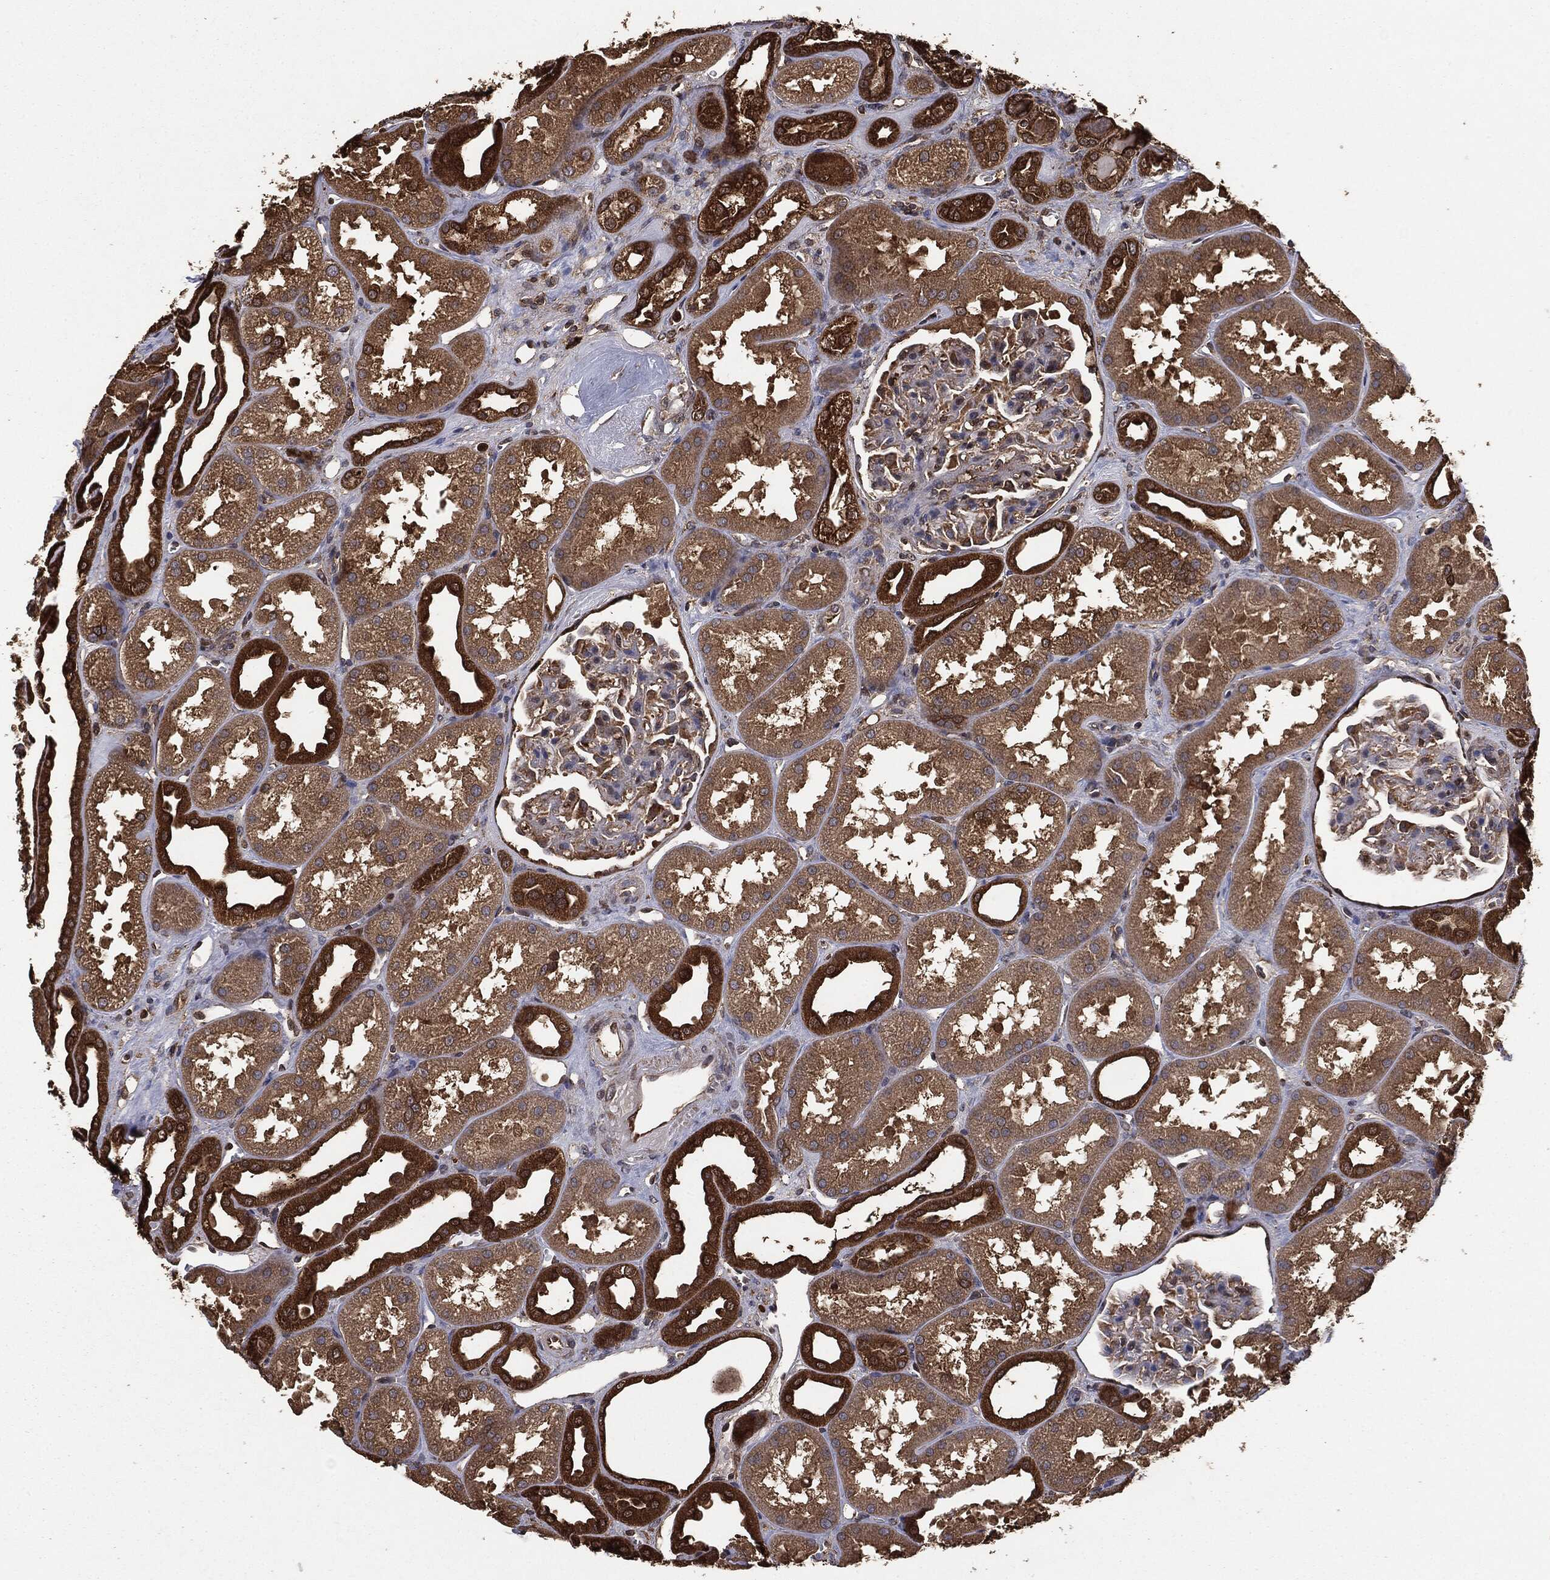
{"staining": {"intensity": "negative", "quantity": "none", "location": "none"}, "tissue": "kidney", "cell_type": "Cells in glomeruli", "image_type": "normal", "snomed": [{"axis": "morphology", "description": "Normal tissue, NOS"}, {"axis": "topography", "description": "Kidney"}], "caption": "Photomicrograph shows no significant protein staining in cells in glomeruli of normal kidney. (DAB (3,3'-diaminobenzidine) immunohistochemistry with hematoxylin counter stain).", "gene": "NME1", "patient": {"sex": "male", "age": 61}}